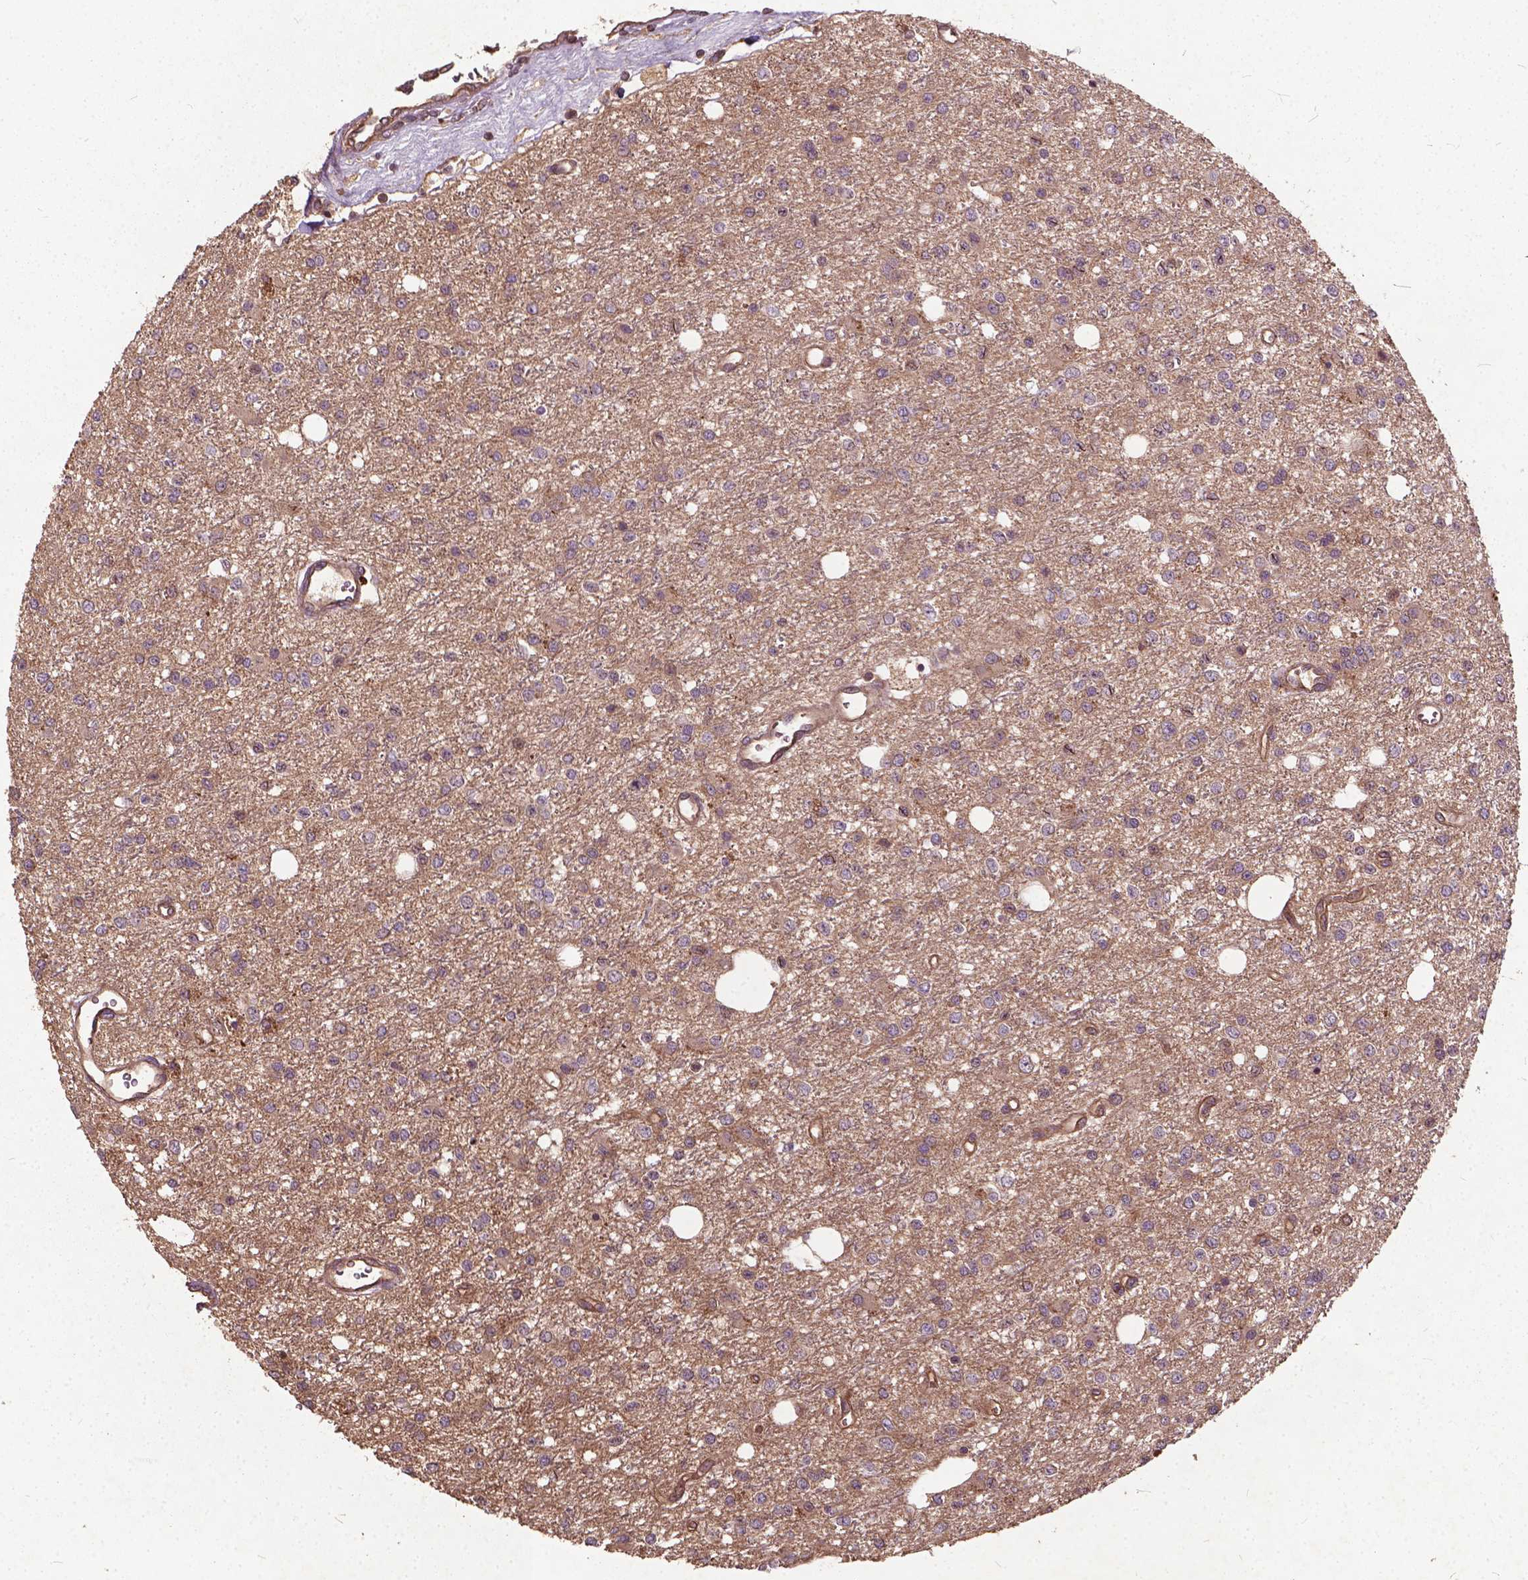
{"staining": {"intensity": "weak", "quantity": "<25%", "location": "cytoplasmic/membranous"}, "tissue": "glioma", "cell_type": "Tumor cells", "image_type": "cancer", "snomed": [{"axis": "morphology", "description": "Glioma, malignant, Low grade"}, {"axis": "topography", "description": "Brain"}], "caption": "Low-grade glioma (malignant) was stained to show a protein in brown. There is no significant positivity in tumor cells. (DAB (3,3'-diaminobenzidine) IHC, high magnification).", "gene": "UBXN2A", "patient": {"sex": "female", "age": 45}}